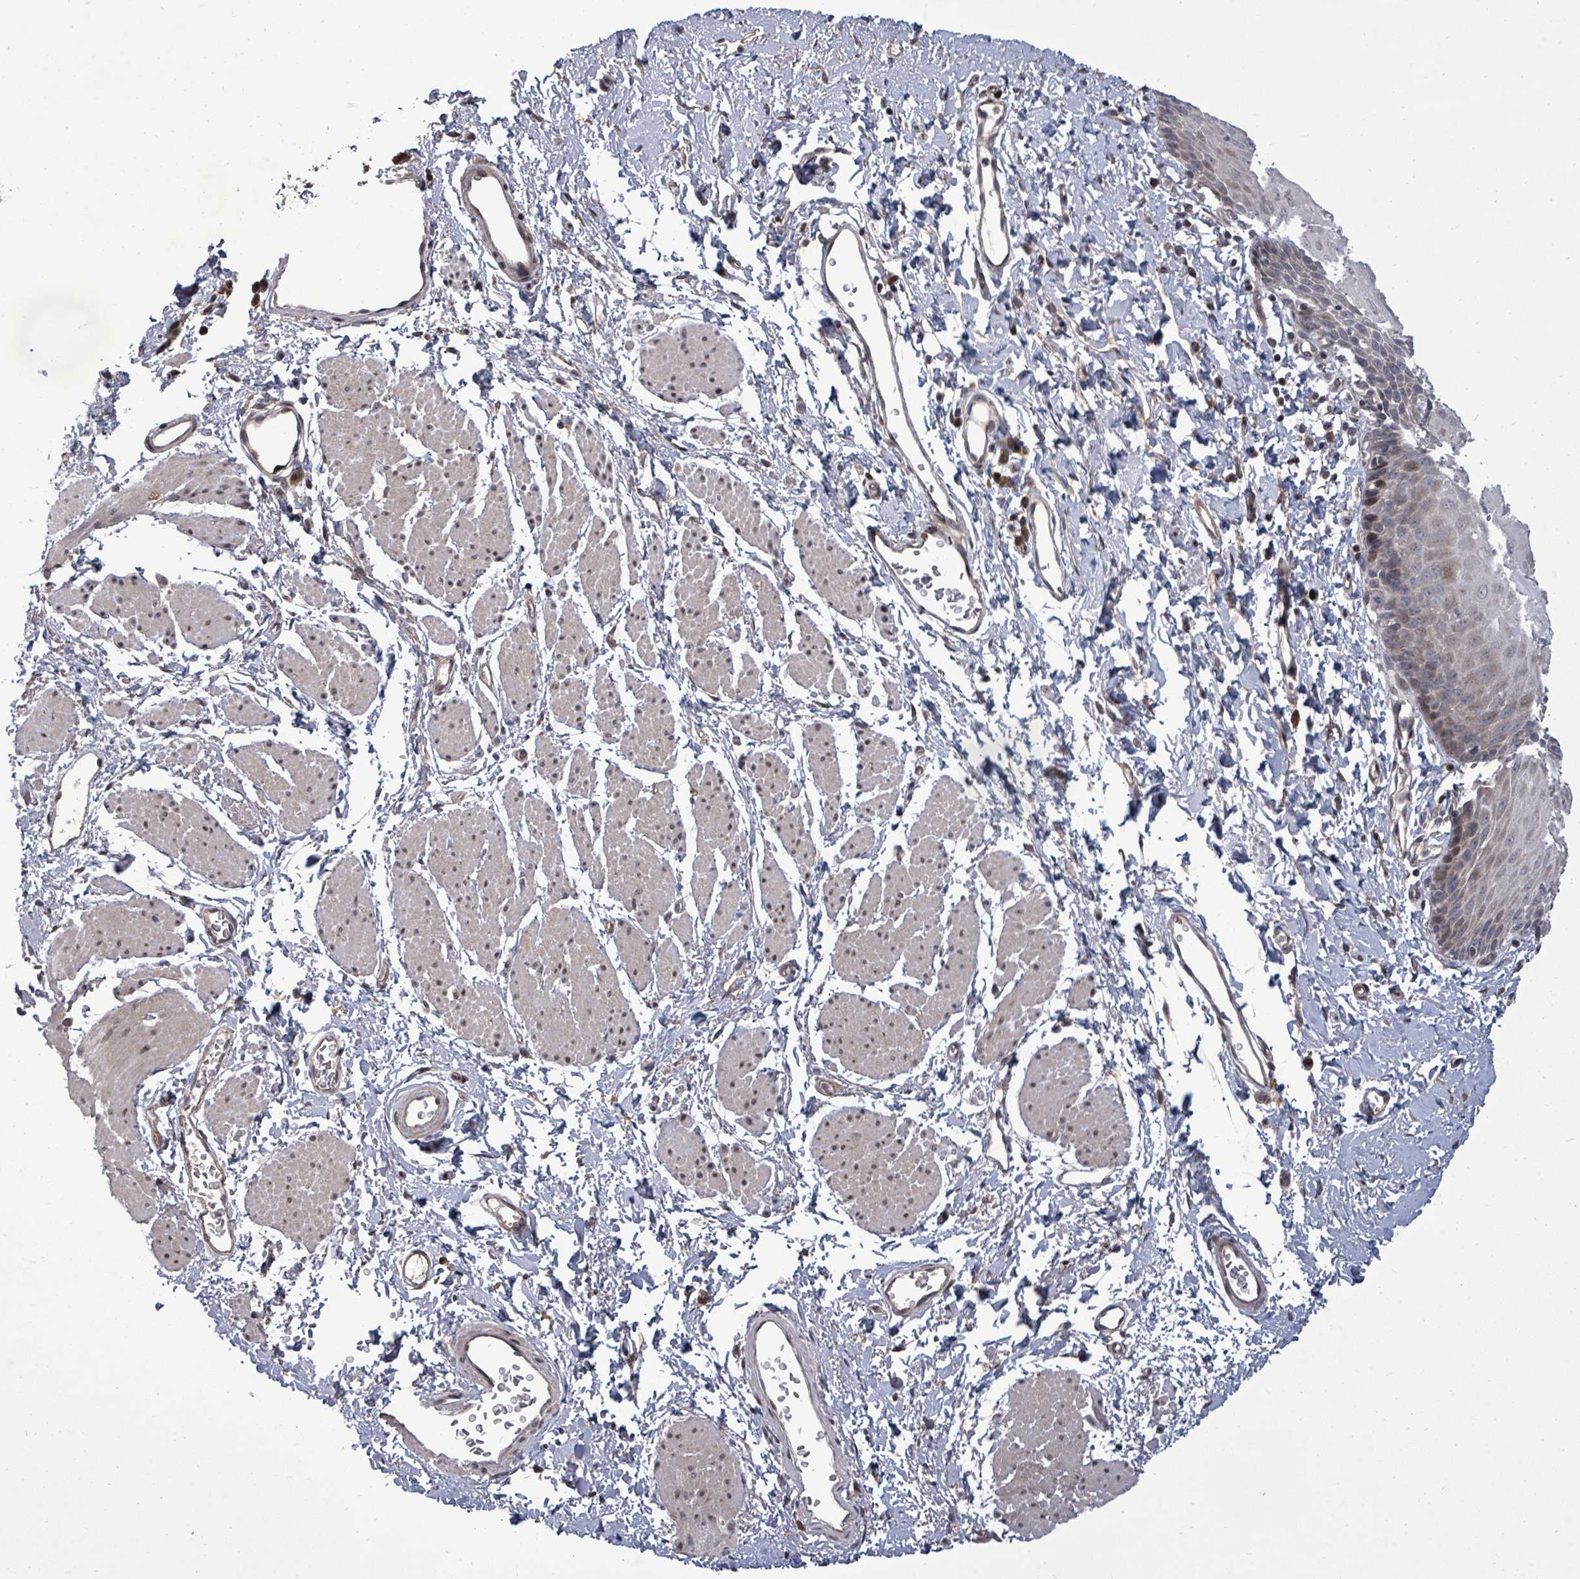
{"staining": {"intensity": "moderate", "quantity": "25%-75%", "location": "cytoplasmic/membranous,nuclear"}, "tissue": "esophagus", "cell_type": "Squamous epithelial cells", "image_type": "normal", "snomed": [{"axis": "morphology", "description": "Normal tissue, NOS"}, {"axis": "topography", "description": "Esophagus"}], "caption": "Immunohistochemical staining of unremarkable esophagus displays medium levels of moderate cytoplasmic/membranous,nuclear expression in about 25%-75% of squamous epithelial cells.", "gene": "KRTAP27", "patient": {"sex": "male", "age": 70}}